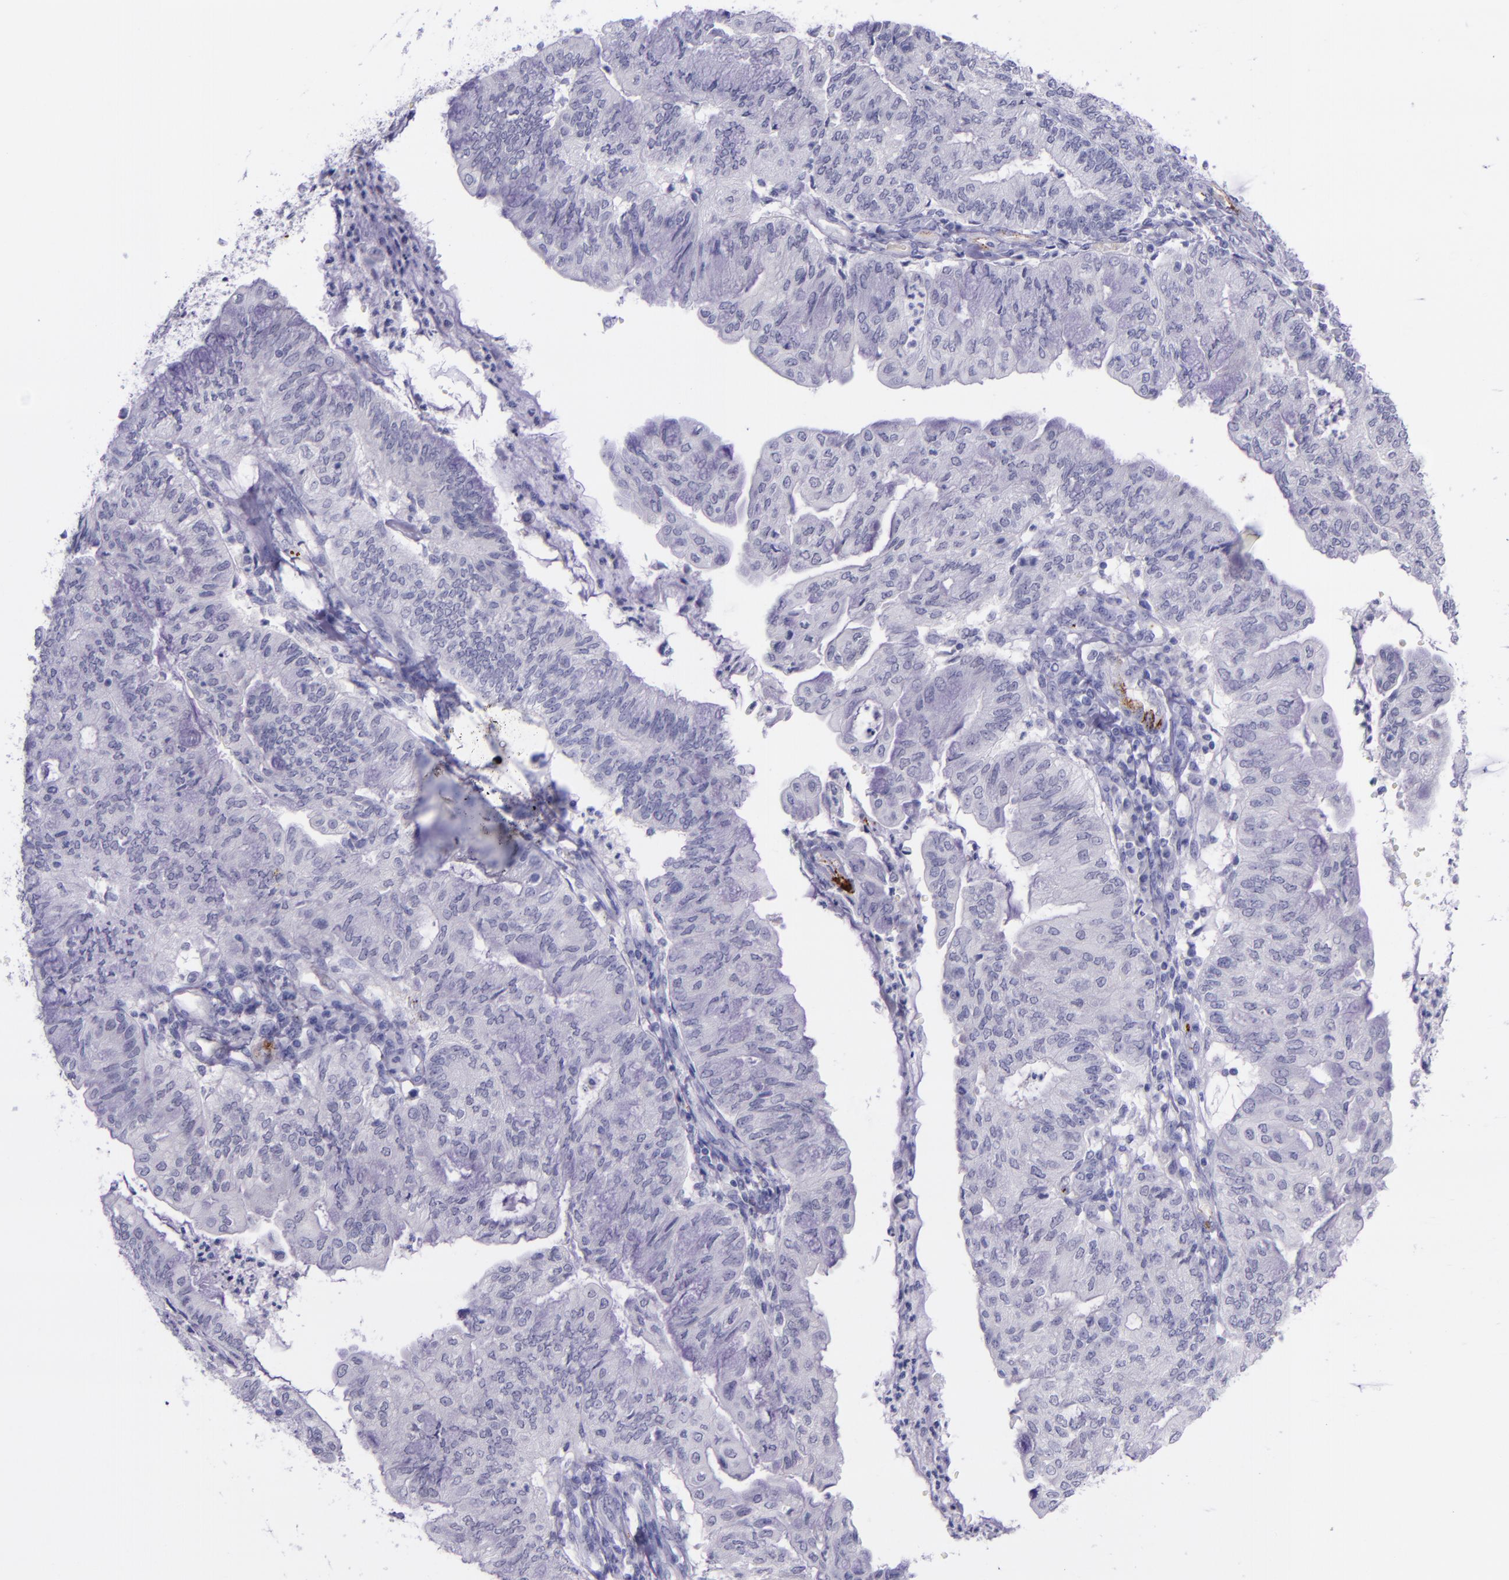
{"staining": {"intensity": "negative", "quantity": "none", "location": "none"}, "tissue": "endometrial cancer", "cell_type": "Tumor cells", "image_type": "cancer", "snomed": [{"axis": "morphology", "description": "Adenocarcinoma, NOS"}, {"axis": "topography", "description": "Endometrium"}], "caption": "The IHC histopathology image has no significant expression in tumor cells of adenocarcinoma (endometrial) tissue.", "gene": "SELE", "patient": {"sex": "female", "age": 59}}